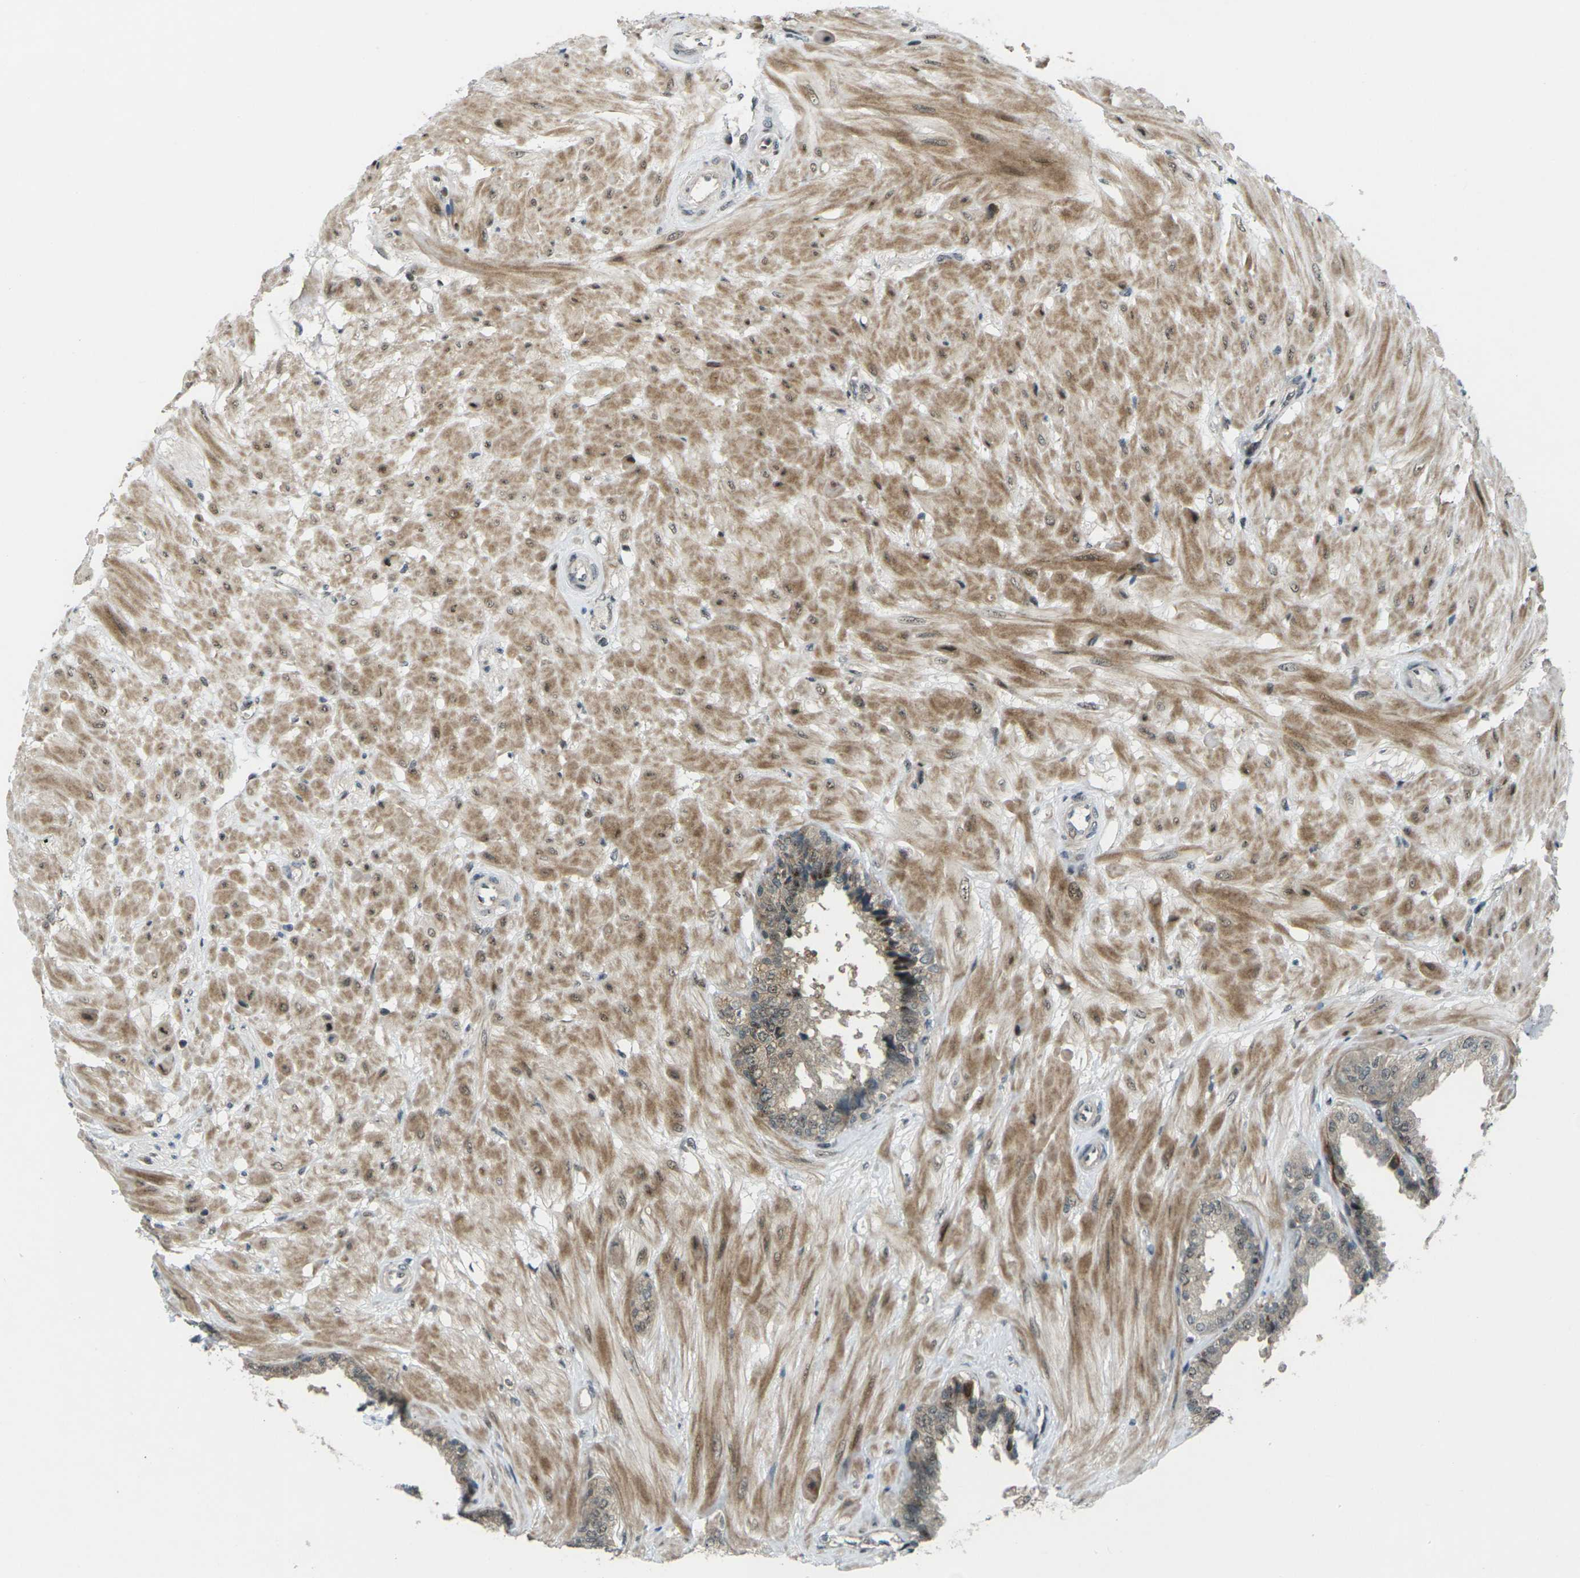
{"staining": {"intensity": "moderate", "quantity": ">75%", "location": "cytoplasmic/membranous,nuclear"}, "tissue": "seminal vesicle", "cell_type": "Glandular cells", "image_type": "normal", "snomed": [{"axis": "morphology", "description": "Normal tissue, NOS"}, {"axis": "topography", "description": "Seminal veicle"}], "caption": "The immunohistochemical stain labels moderate cytoplasmic/membranous,nuclear expression in glandular cells of unremarkable seminal vesicle. Nuclei are stained in blue.", "gene": "UBE2S", "patient": {"sex": "male", "age": 46}}